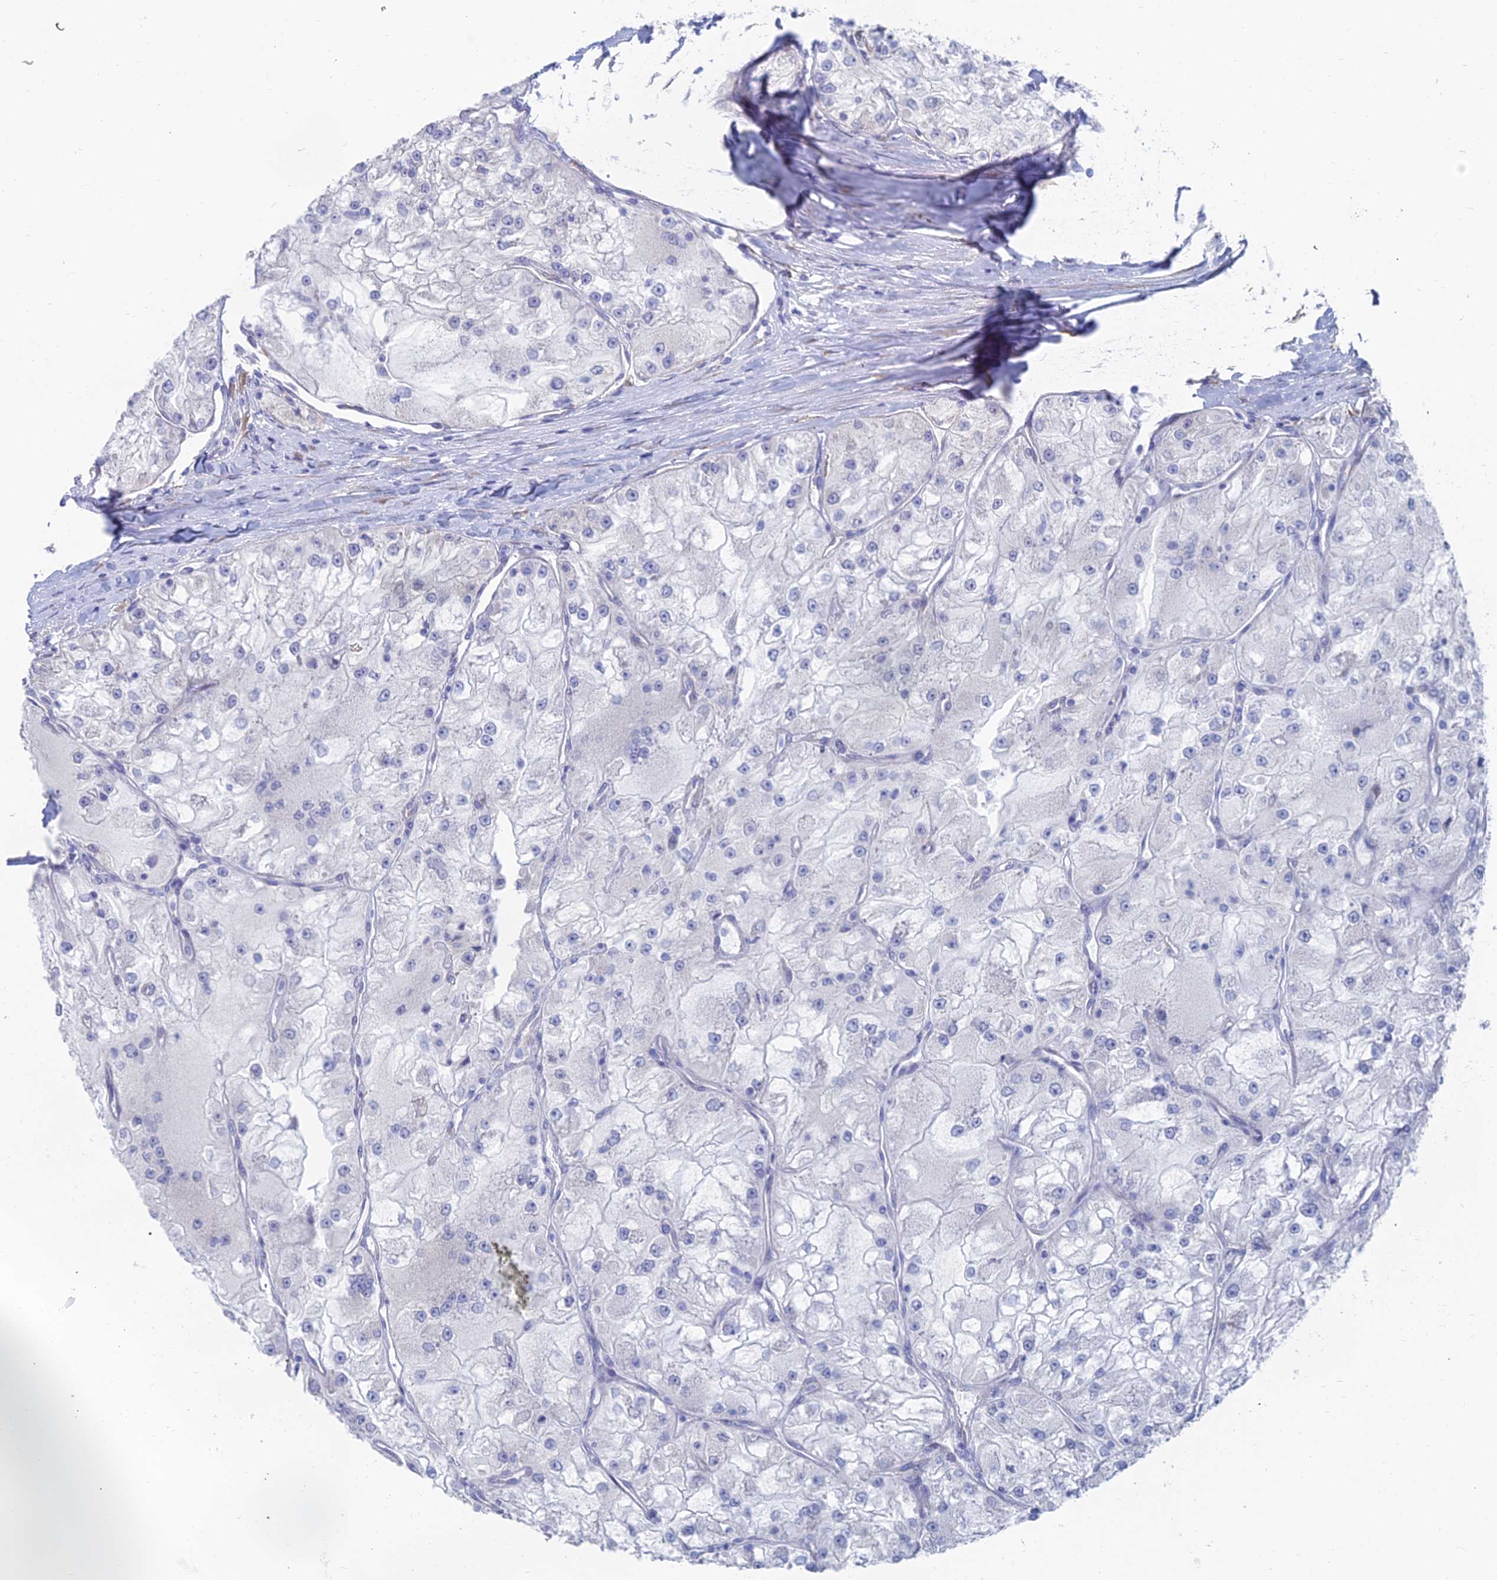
{"staining": {"intensity": "negative", "quantity": "none", "location": "none"}, "tissue": "renal cancer", "cell_type": "Tumor cells", "image_type": "cancer", "snomed": [{"axis": "morphology", "description": "Adenocarcinoma, NOS"}, {"axis": "topography", "description": "Kidney"}], "caption": "This is an IHC micrograph of renal cancer (adenocarcinoma). There is no expression in tumor cells.", "gene": "TNNT3", "patient": {"sex": "female", "age": 72}}